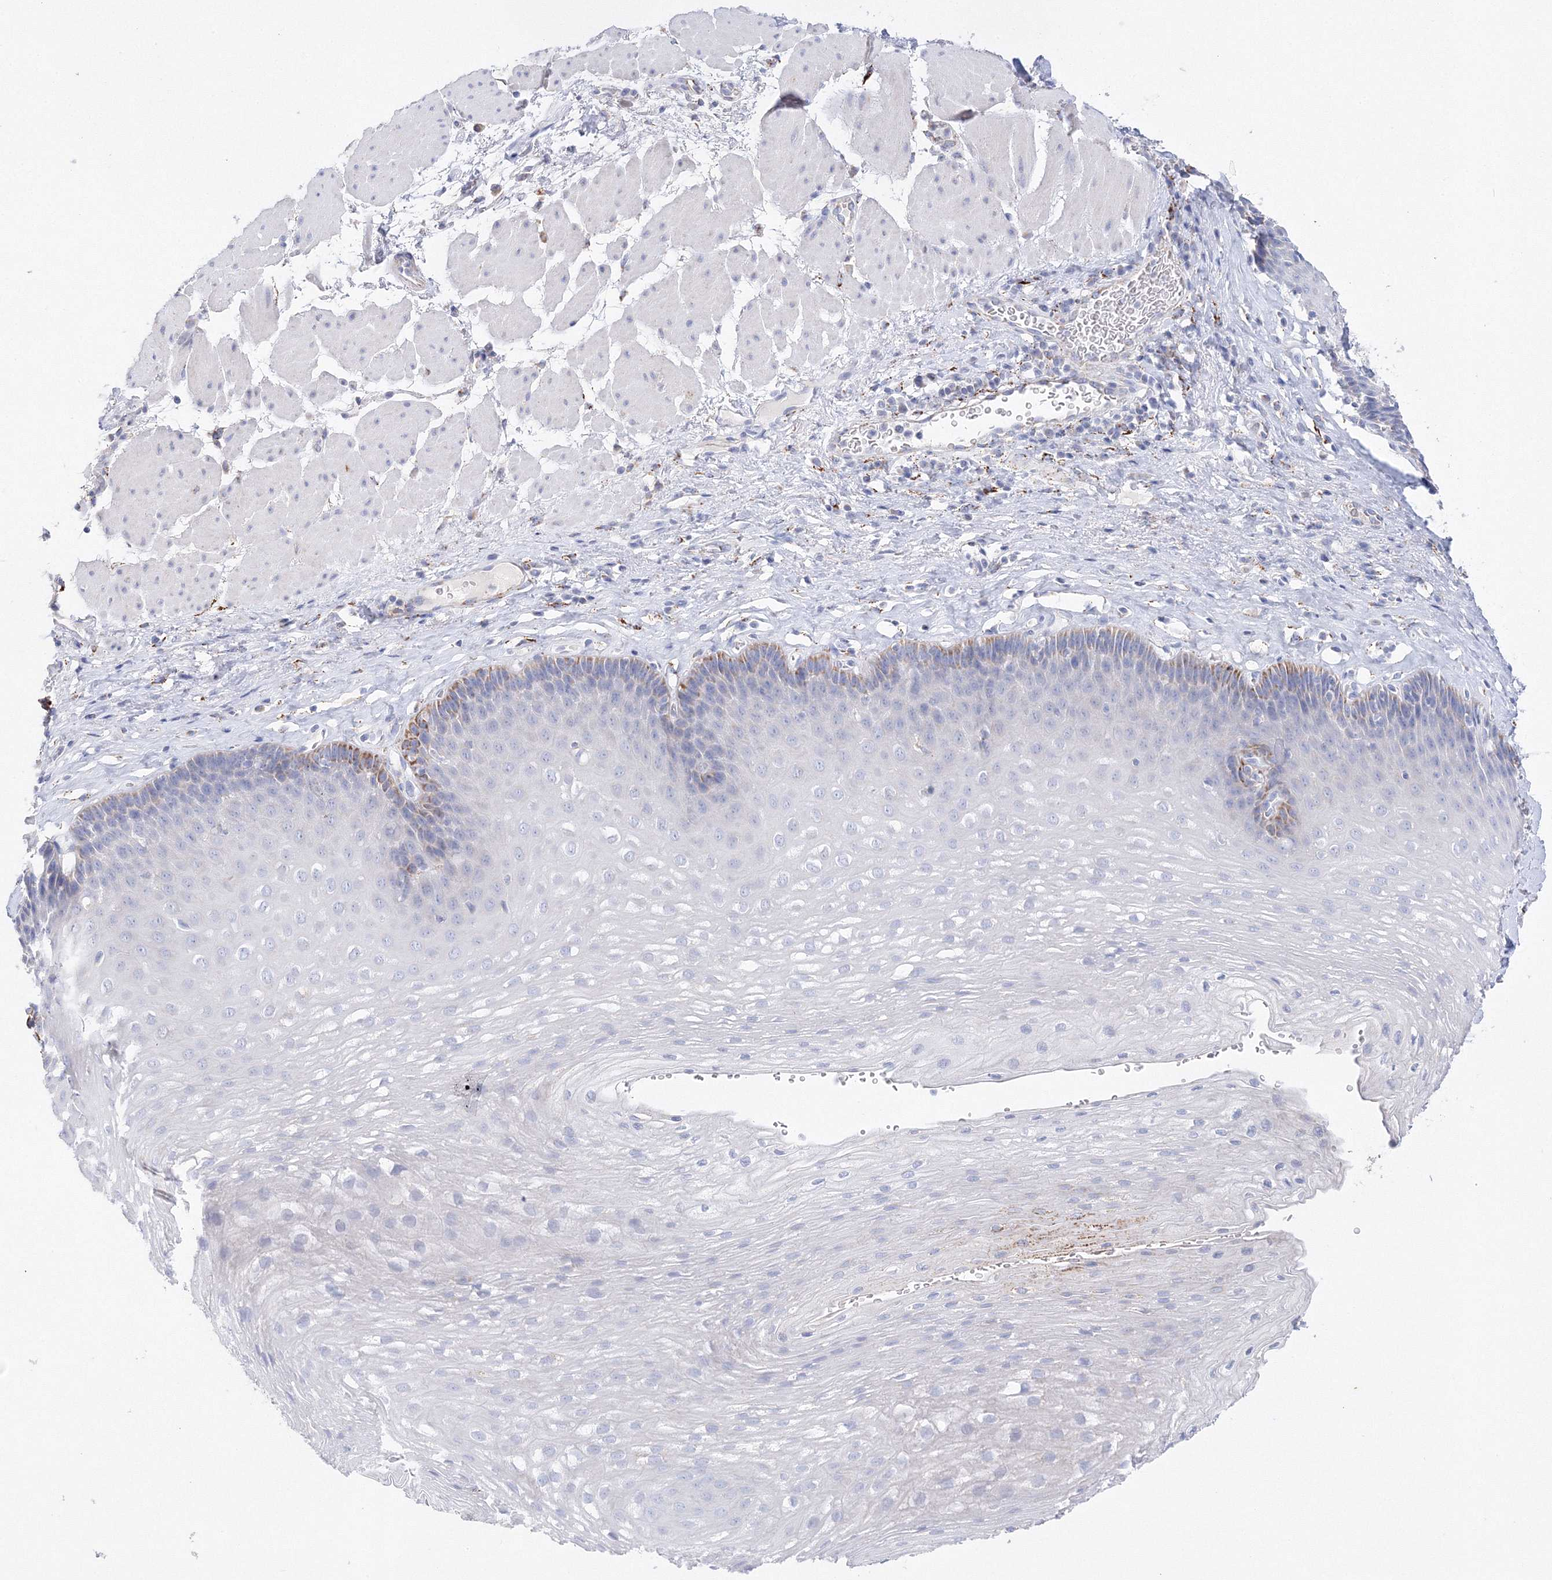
{"staining": {"intensity": "moderate", "quantity": "<25%", "location": "cytoplasmic/membranous"}, "tissue": "esophagus", "cell_type": "Squamous epithelial cells", "image_type": "normal", "snomed": [{"axis": "morphology", "description": "Normal tissue, NOS"}, {"axis": "topography", "description": "Esophagus"}], "caption": "Protein staining reveals moderate cytoplasmic/membranous positivity in approximately <25% of squamous epithelial cells in unremarkable esophagus.", "gene": "MERTK", "patient": {"sex": "female", "age": 66}}